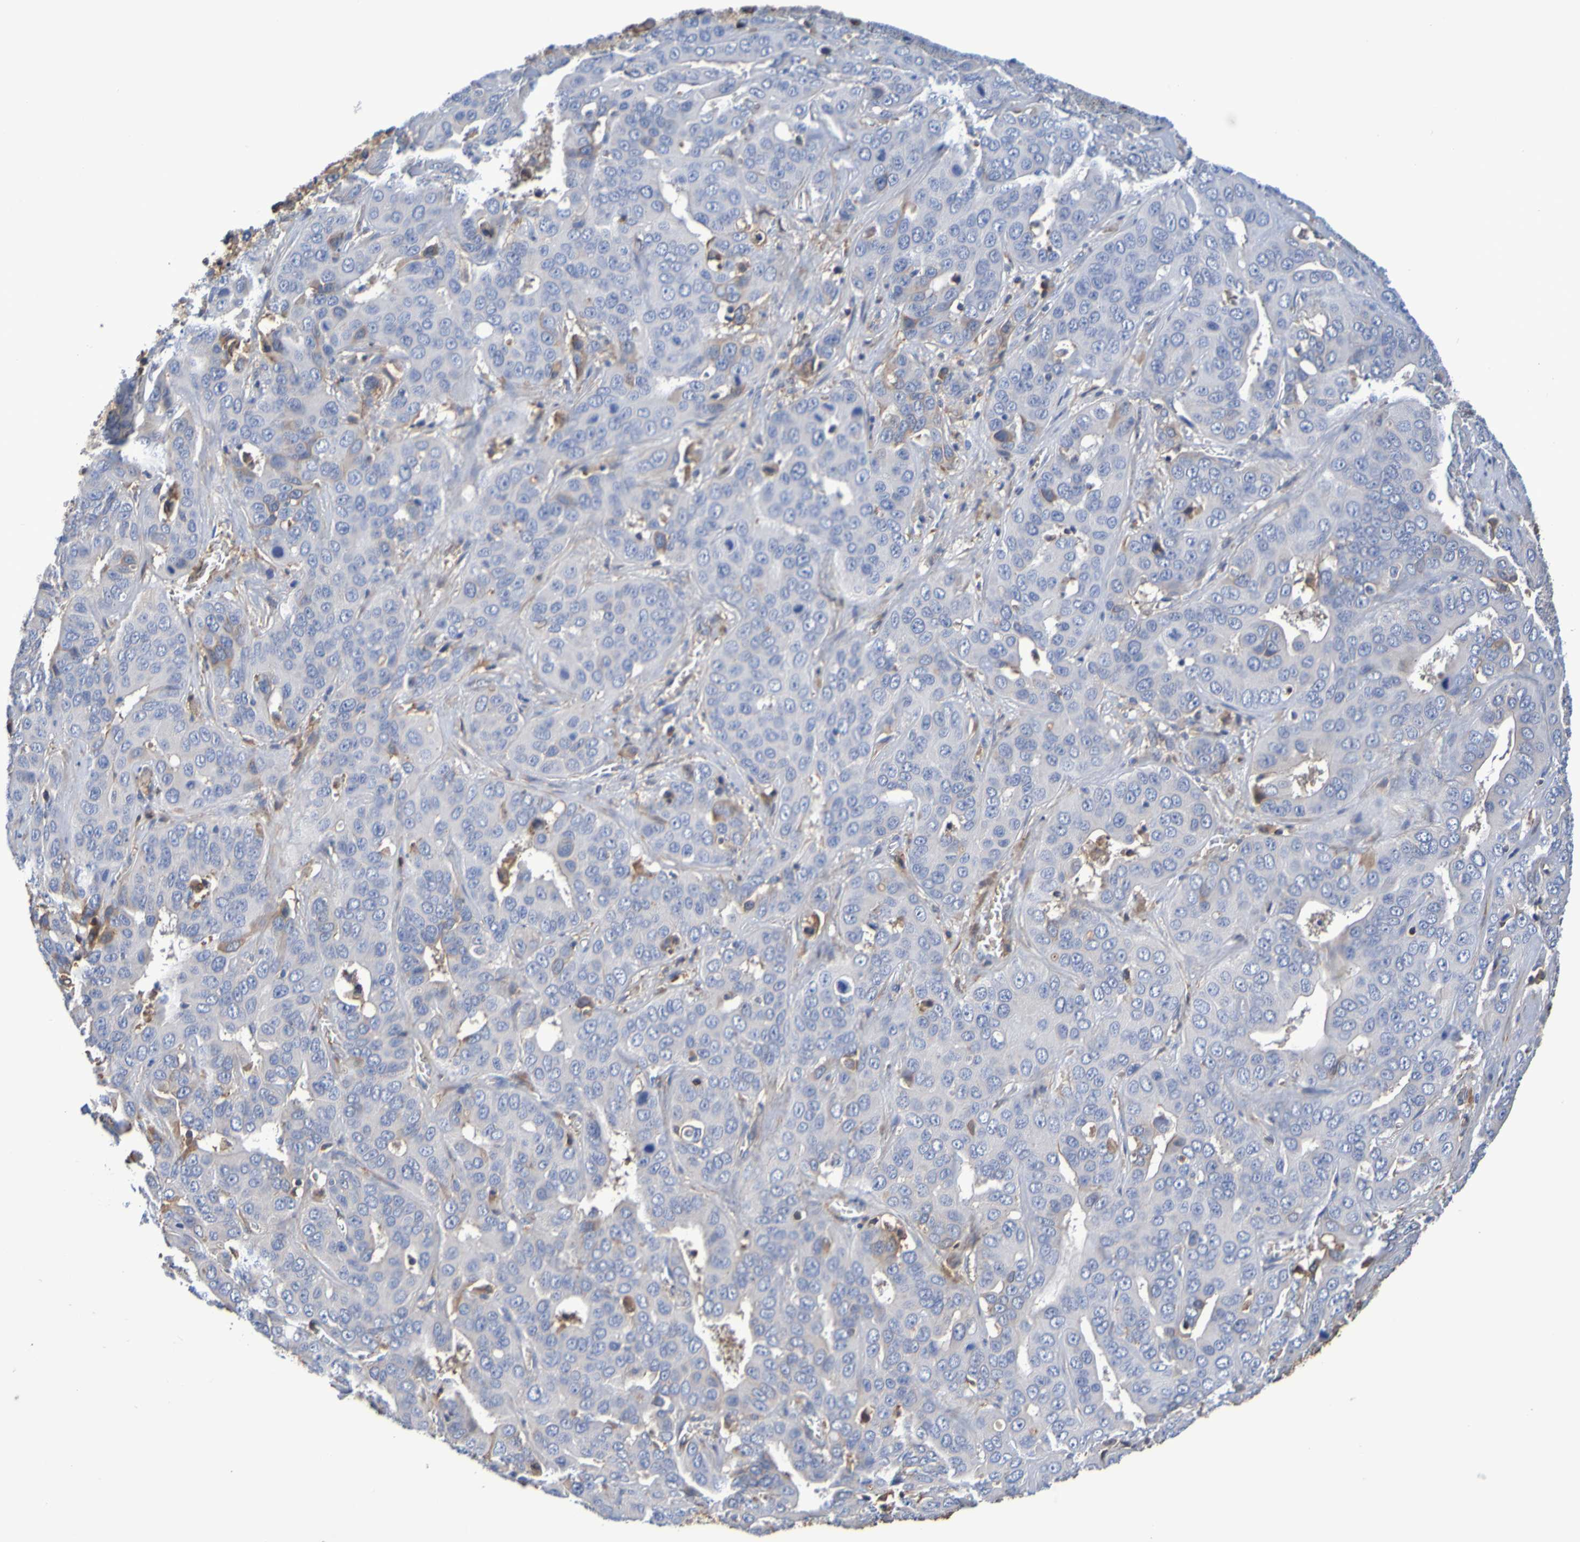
{"staining": {"intensity": "negative", "quantity": "none", "location": "none"}, "tissue": "liver cancer", "cell_type": "Tumor cells", "image_type": "cancer", "snomed": [{"axis": "morphology", "description": "Cholangiocarcinoma"}, {"axis": "topography", "description": "Liver"}], "caption": "There is no significant expression in tumor cells of cholangiocarcinoma (liver).", "gene": "GAB3", "patient": {"sex": "female", "age": 52}}